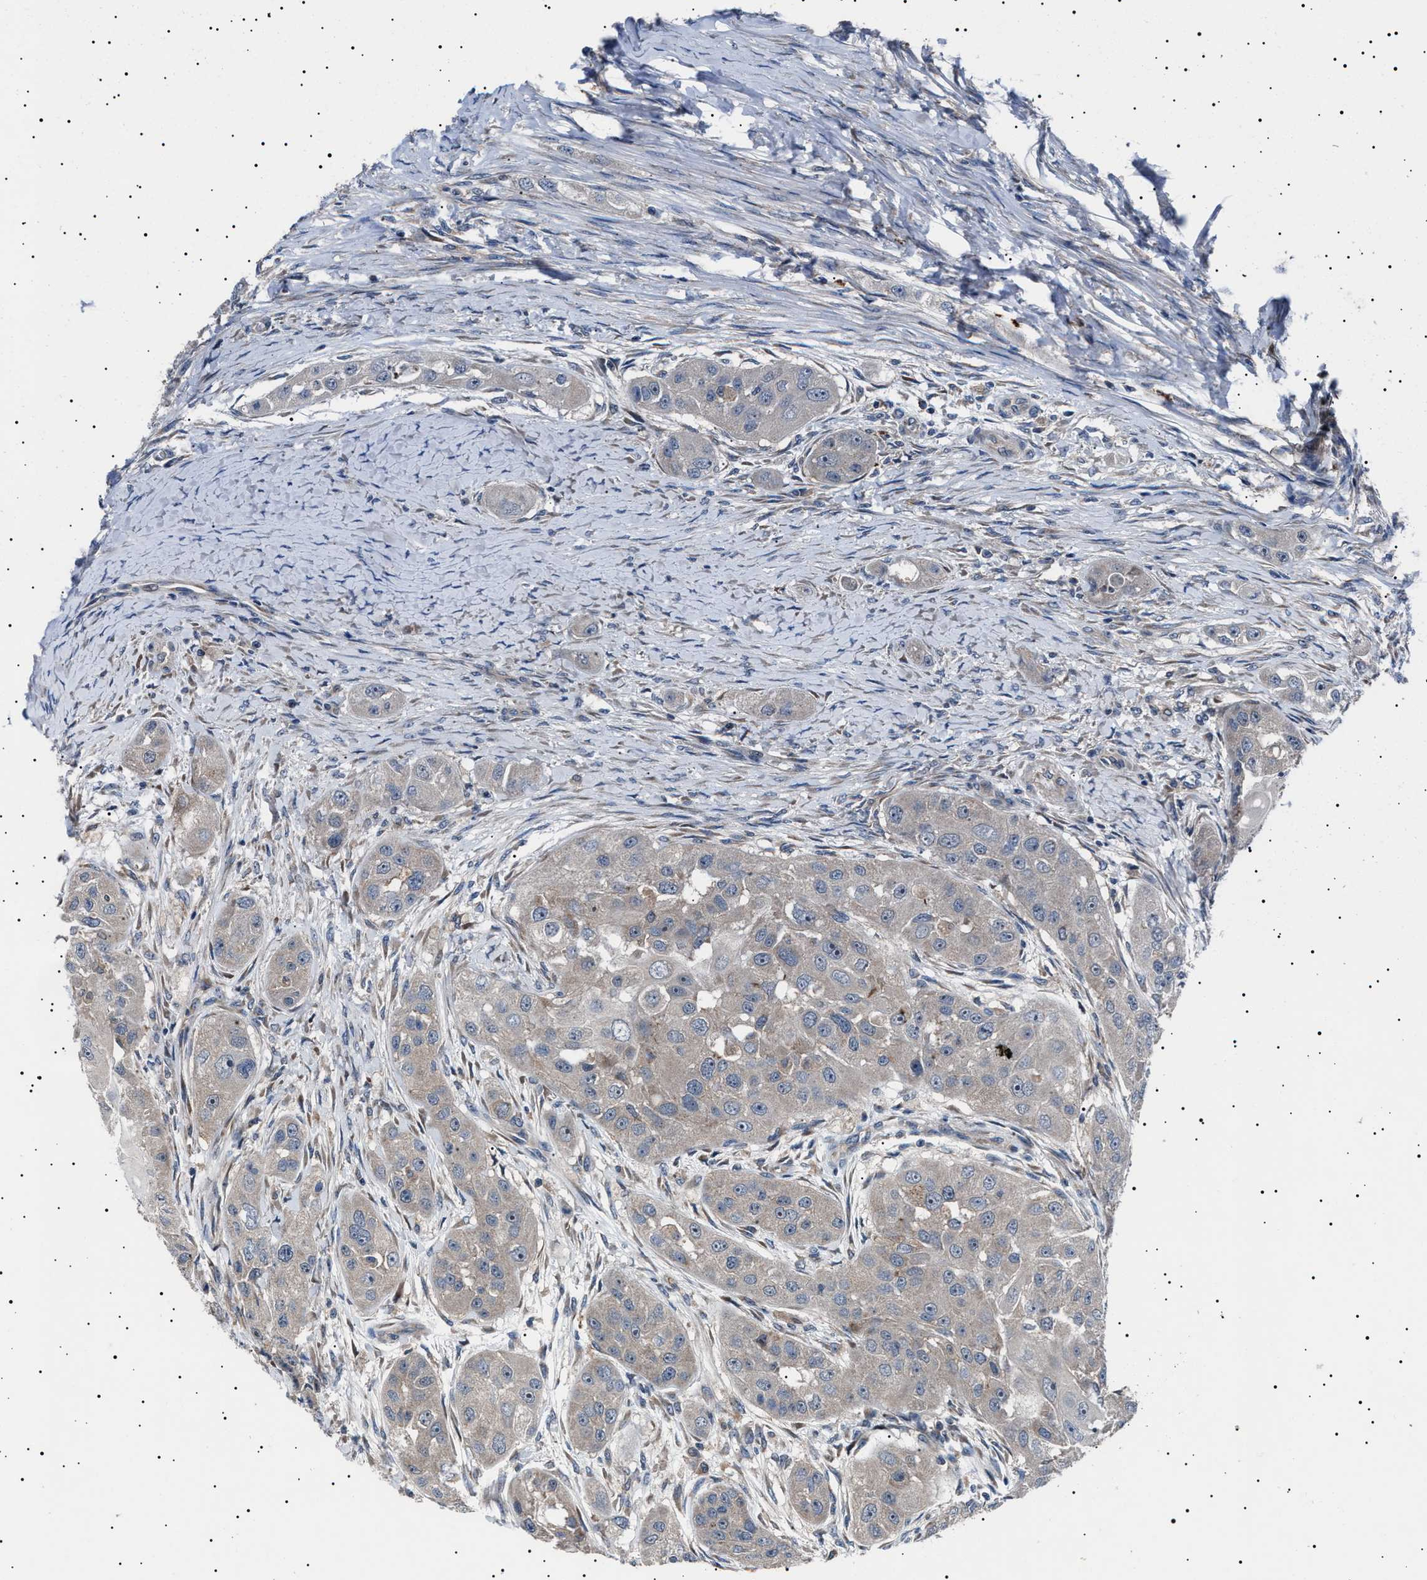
{"staining": {"intensity": "weak", "quantity": "<25%", "location": "cytoplasmic/membranous"}, "tissue": "head and neck cancer", "cell_type": "Tumor cells", "image_type": "cancer", "snomed": [{"axis": "morphology", "description": "Normal tissue, NOS"}, {"axis": "morphology", "description": "Squamous cell carcinoma, NOS"}, {"axis": "topography", "description": "Skeletal muscle"}, {"axis": "topography", "description": "Head-Neck"}], "caption": "The micrograph demonstrates no significant staining in tumor cells of head and neck squamous cell carcinoma.", "gene": "PTRH1", "patient": {"sex": "male", "age": 51}}